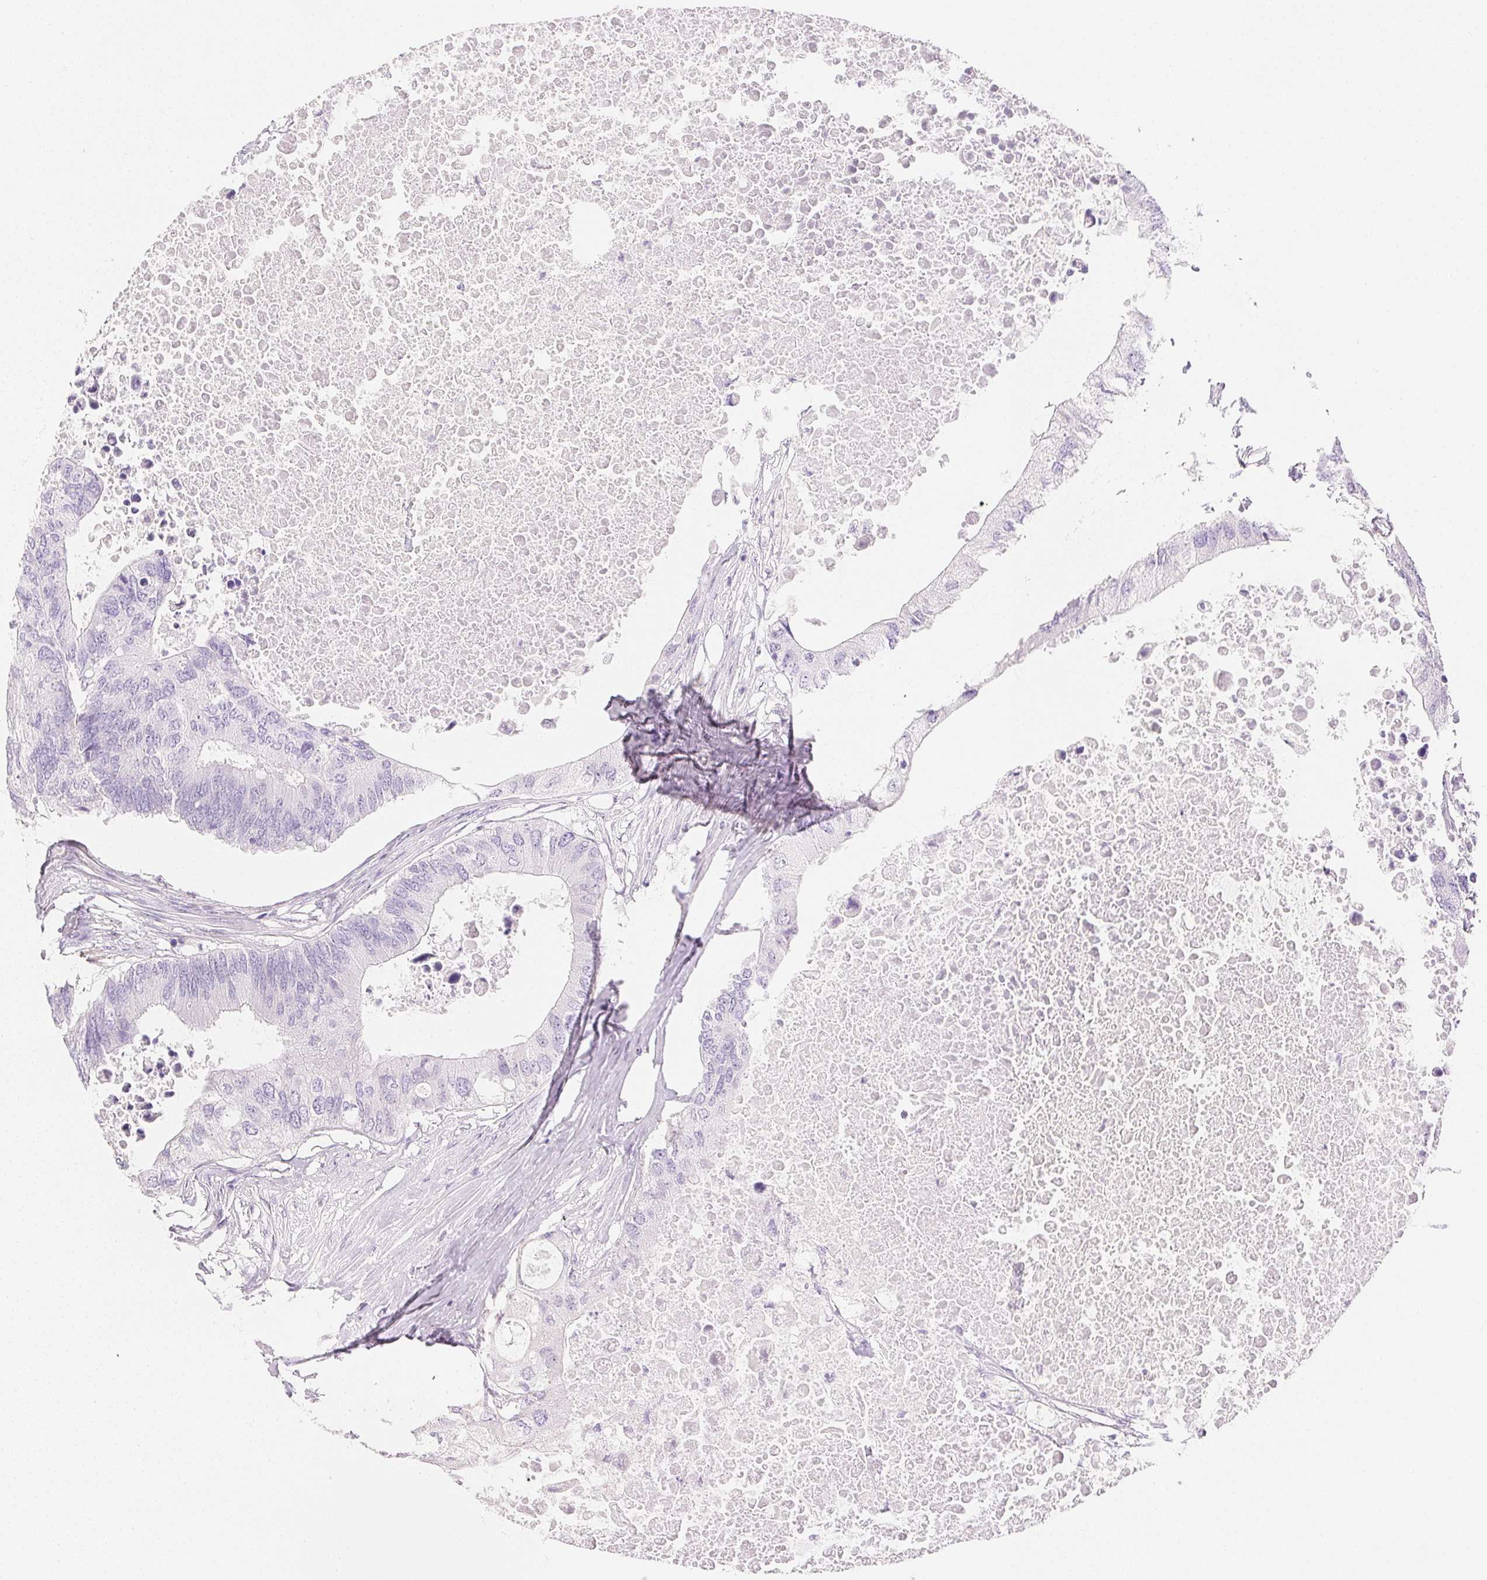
{"staining": {"intensity": "negative", "quantity": "none", "location": "none"}, "tissue": "colorectal cancer", "cell_type": "Tumor cells", "image_type": "cancer", "snomed": [{"axis": "morphology", "description": "Adenocarcinoma, NOS"}, {"axis": "topography", "description": "Colon"}], "caption": "Tumor cells show no significant staining in colorectal adenocarcinoma.", "gene": "KCNE2", "patient": {"sex": "male", "age": 71}}